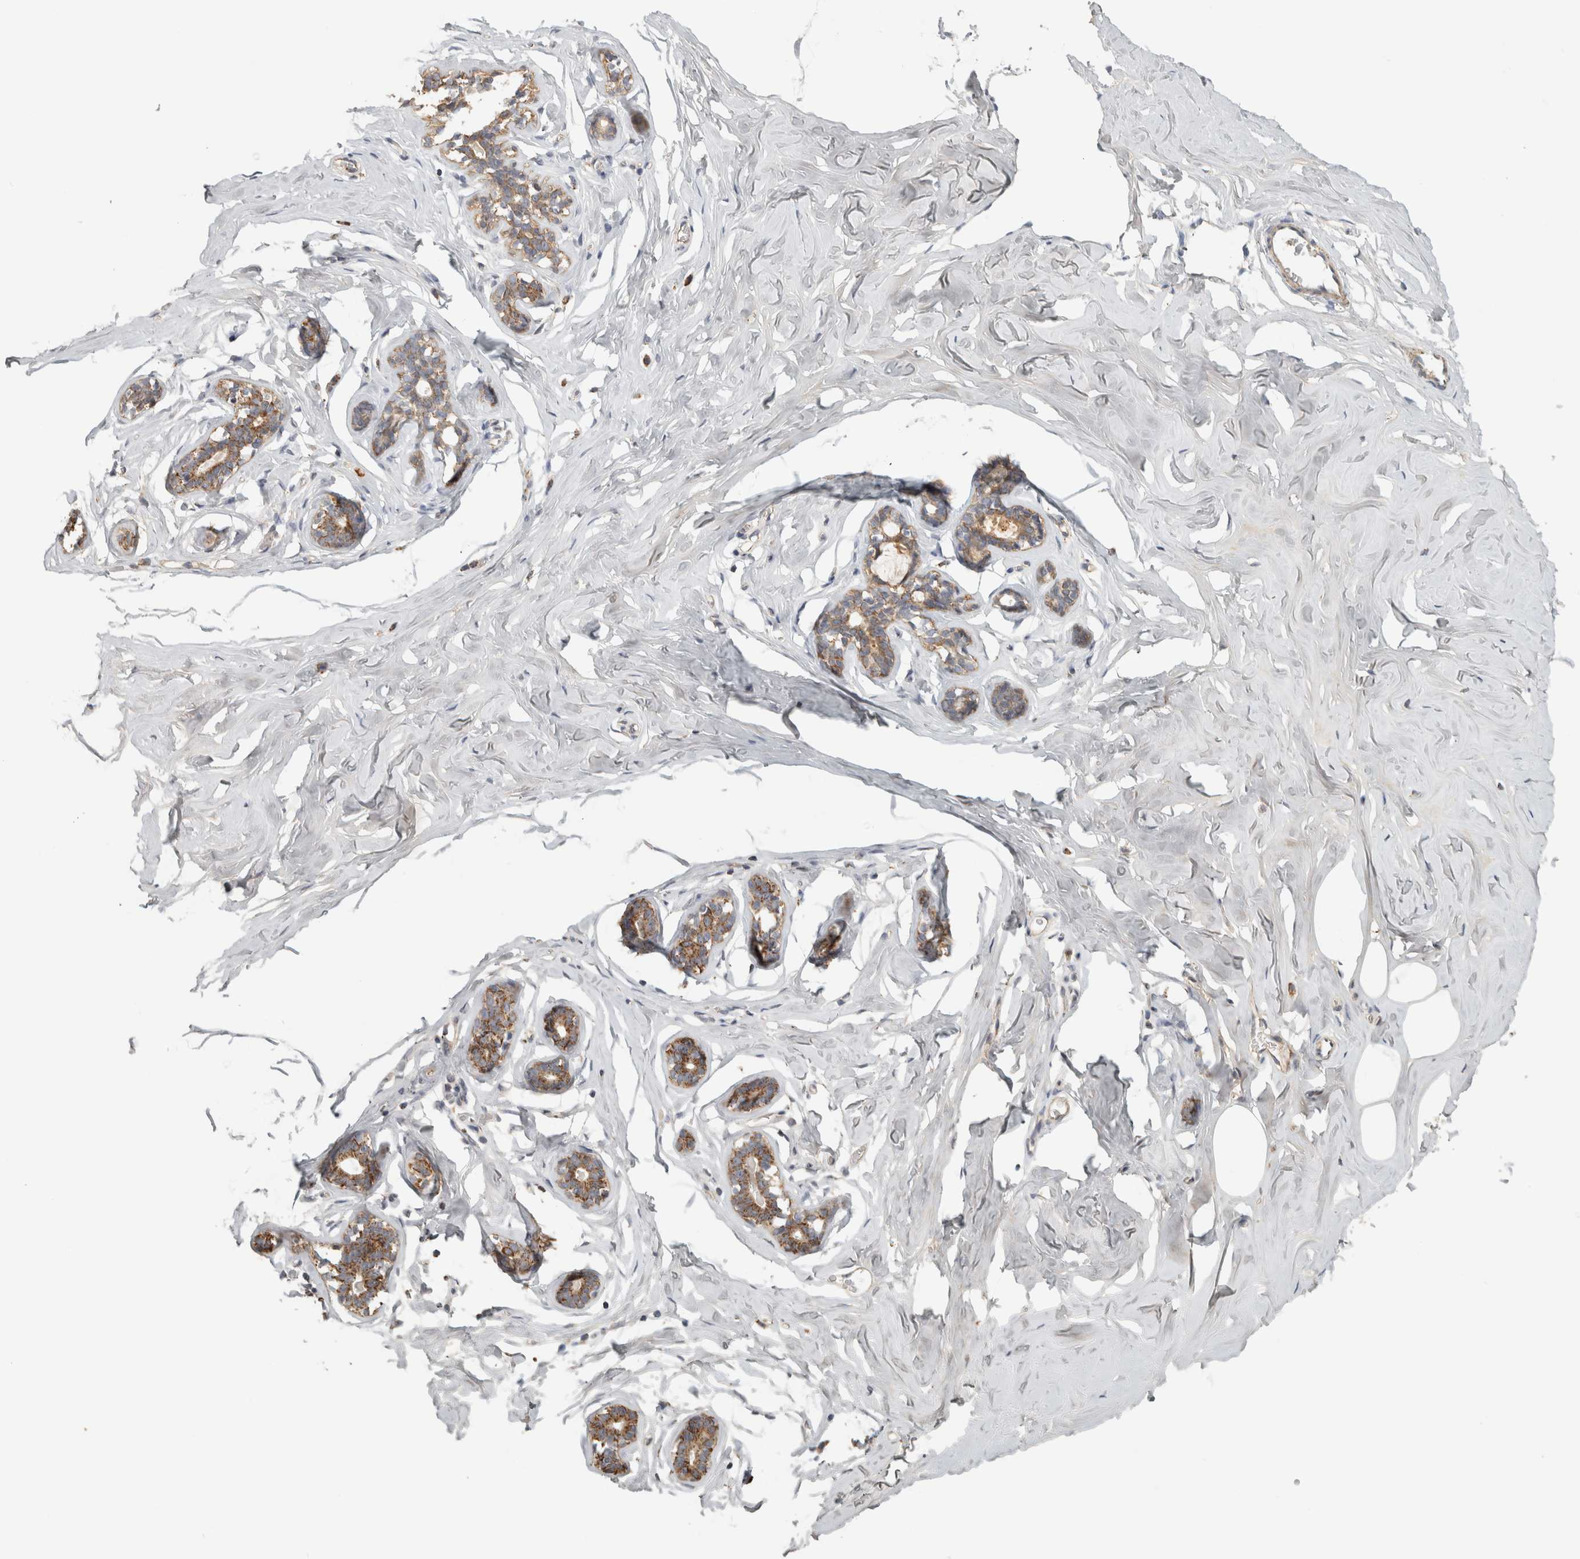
{"staining": {"intensity": "moderate", "quantity": "25%-75%", "location": "cytoplasmic/membranous"}, "tissue": "adipose tissue", "cell_type": "Adipocytes", "image_type": "normal", "snomed": [{"axis": "morphology", "description": "Normal tissue, NOS"}, {"axis": "morphology", "description": "Fibrosis, NOS"}, {"axis": "topography", "description": "Breast"}, {"axis": "topography", "description": "Adipose tissue"}], "caption": "An IHC micrograph of unremarkable tissue is shown. Protein staining in brown shows moderate cytoplasmic/membranous positivity in adipose tissue within adipocytes. (Stains: DAB in brown, nuclei in blue, Microscopy: brightfield microscopy at high magnification).", "gene": "ST8SIA1", "patient": {"sex": "female", "age": 39}}